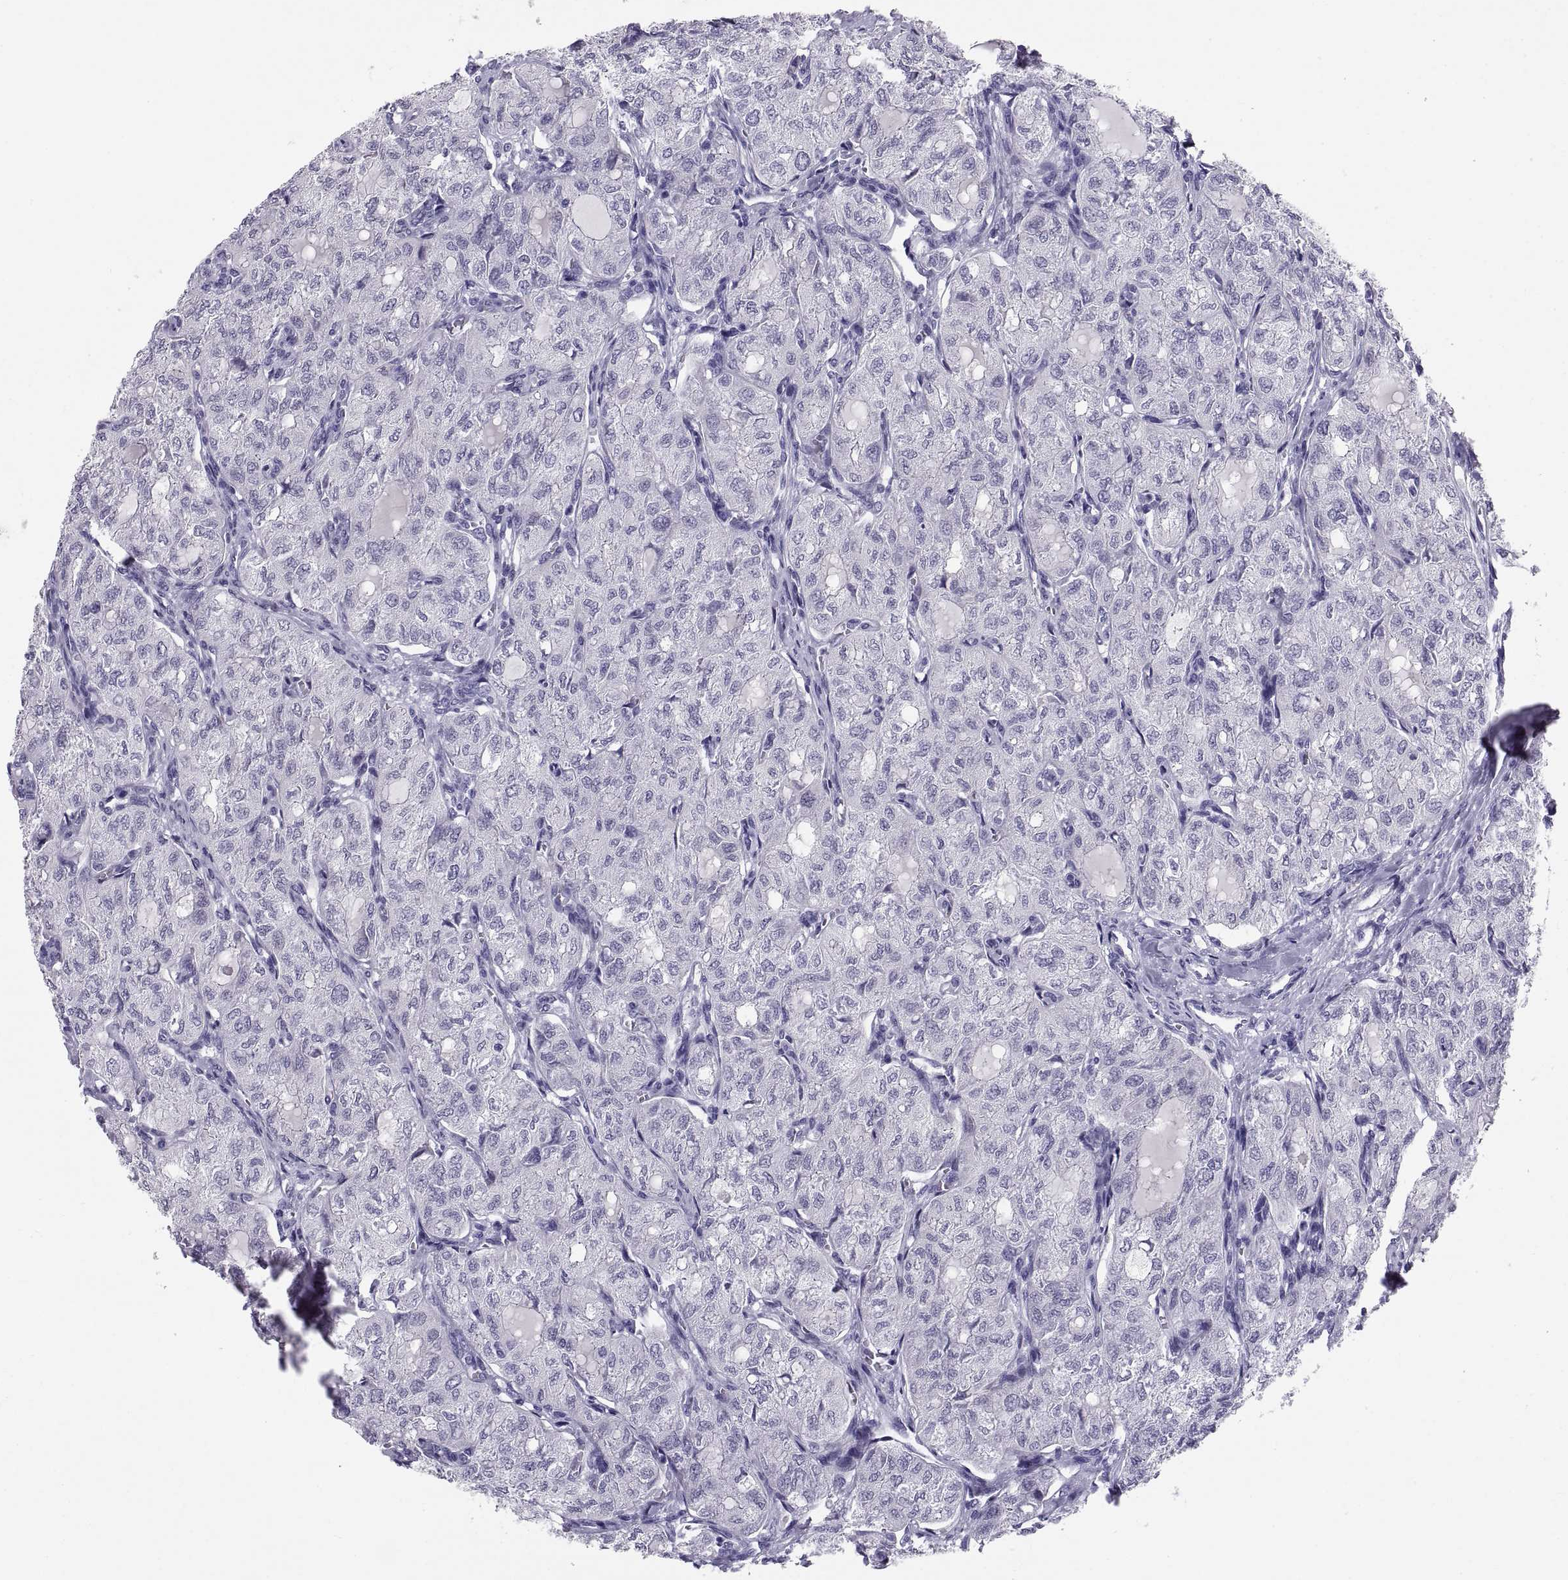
{"staining": {"intensity": "negative", "quantity": "none", "location": "none"}, "tissue": "thyroid cancer", "cell_type": "Tumor cells", "image_type": "cancer", "snomed": [{"axis": "morphology", "description": "Follicular adenoma carcinoma, NOS"}, {"axis": "topography", "description": "Thyroid gland"}], "caption": "Tumor cells are negative for brown protein staining in follicular adenoma carcinoma (thyroid).", "gene": "CT47A10", "patient": {"sex": "male", "age": 75}}